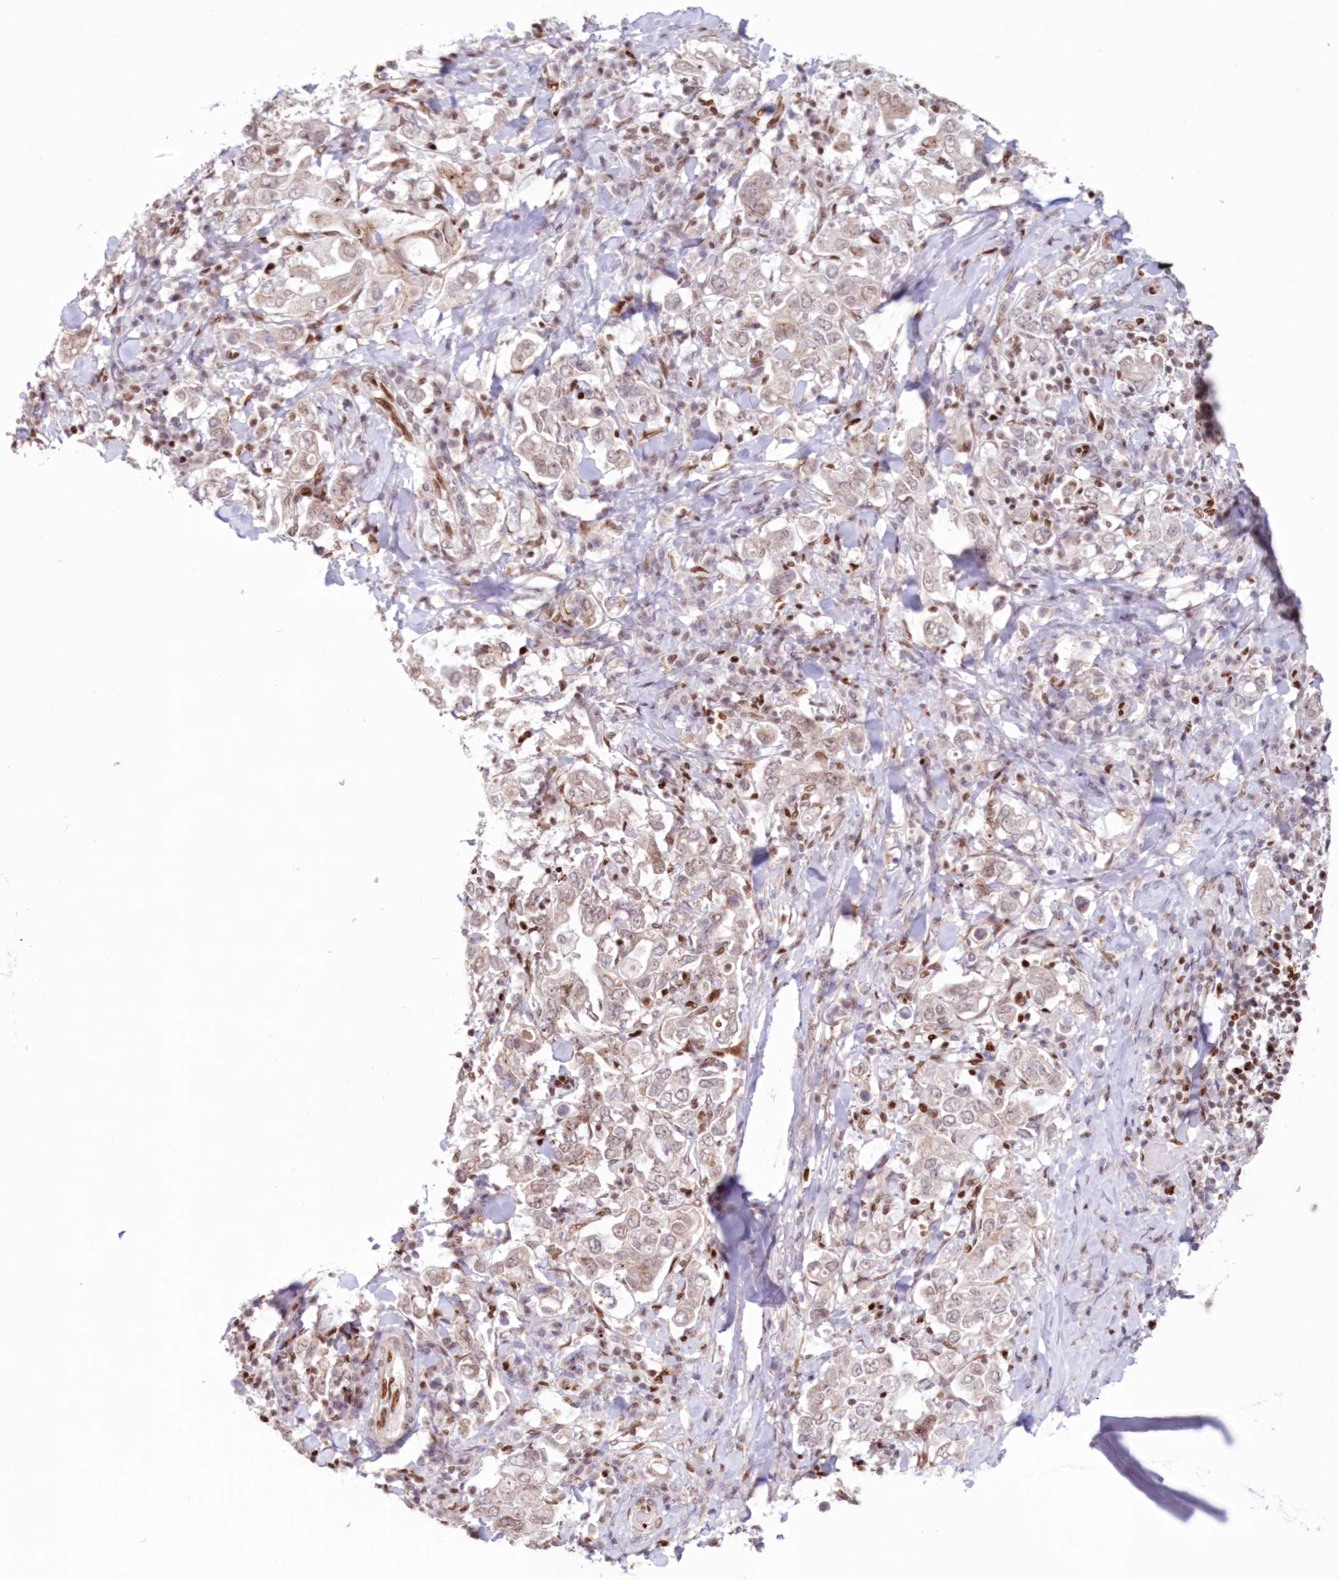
{"staining": {"intensity": "weak", "quantity": "25%-75%", "location": "cytoplasmic/membranous"}, "tissue": "stomach cancer", "cell_type": "Tumor cells", "image_type": "cancer", "snomed": [{"axis": "morphology", "description": "Adenocarcinoma, NOS"}, {"axis": "topography", "description": "Stomach, upper"}], "caption": "Stomach cancer (adenocarcinoma) was stained to show a protein in brown. There is low levels of weak cytoplasmic/membranous expression in about 25%-75% of tumor cells. The staining was performed using DAB (3,3'-diaminobenzidine), with brown indicating positive protein expression. Nuclei are stained blue with hematoxylin.", "gene": "POLR2B", "patient": {"sex": "male", "age": 62}}